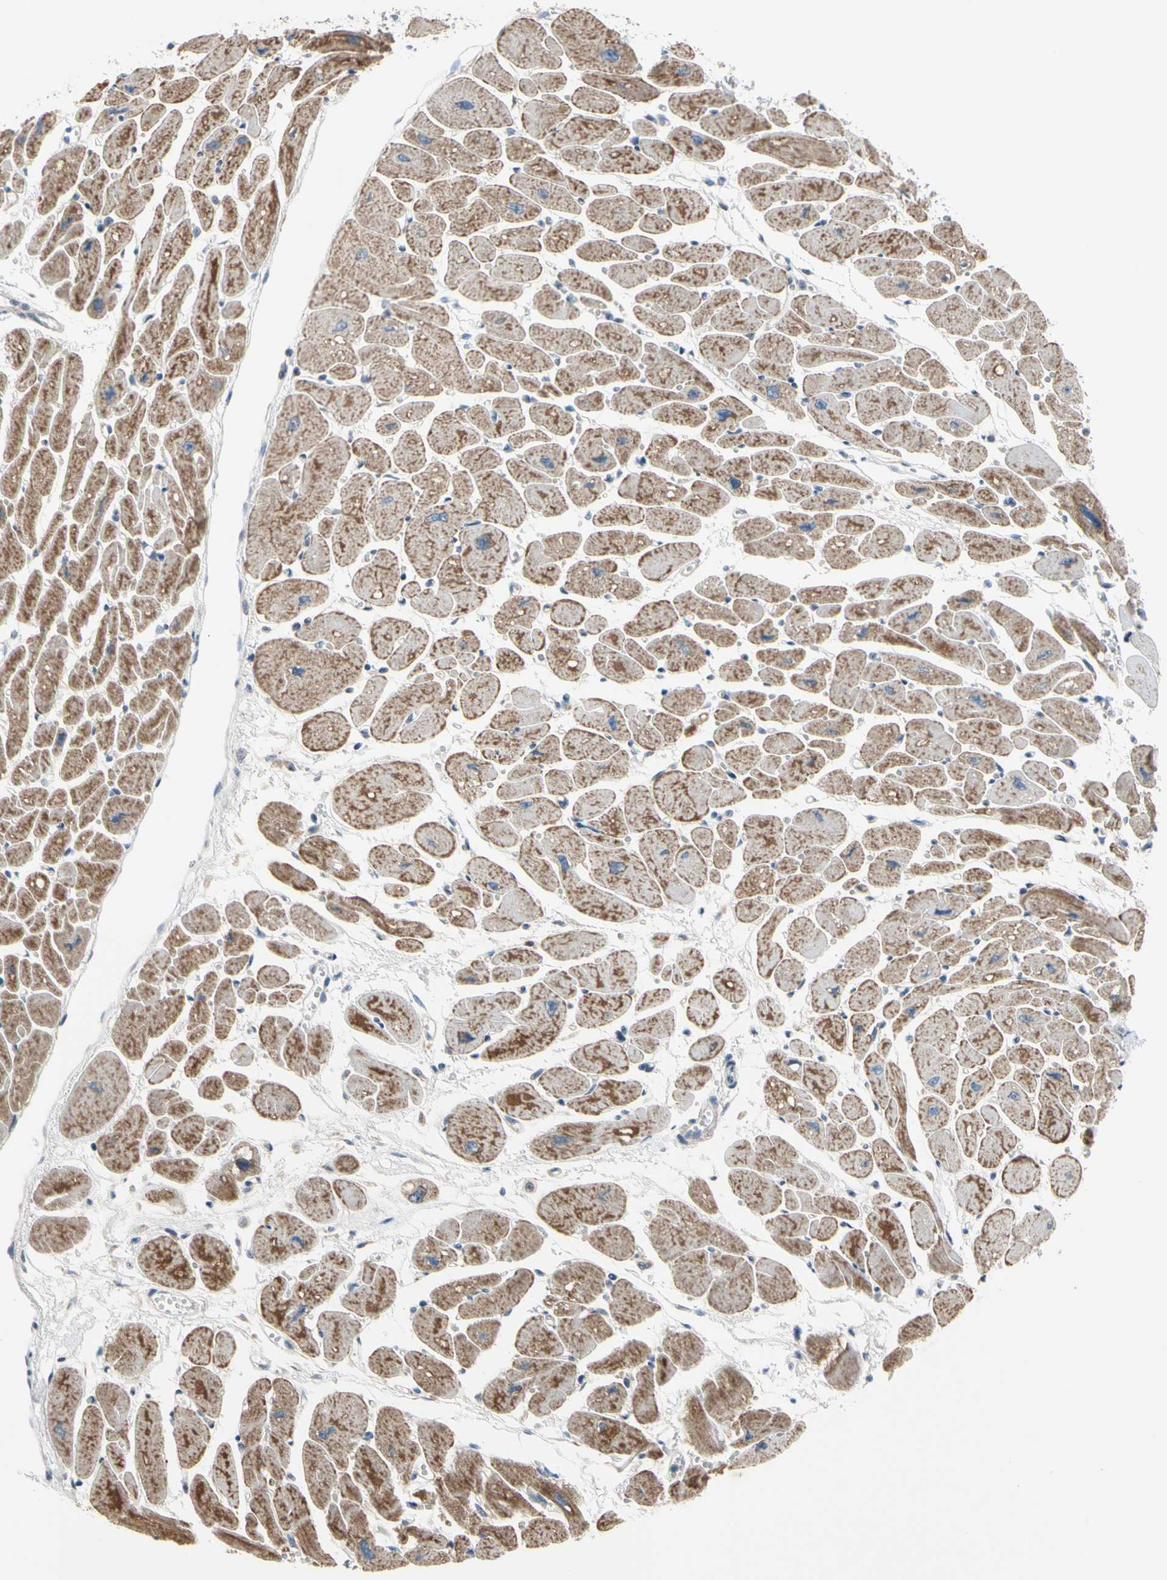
{"staining": {"intensity": "moderate", "quantity": "25%-75%", "location": "cytoplasmic/membranous"}, "tissue": "heart muscle", "cell_type": "Cardiomyocytes", "image_type": "normal", "snomed": [{"axis": "morphology", "description": "Normal tissue, NOS"}, {"axis": "topography", "description": "Heart"}], "caption": "Immunohistochemistry photomicrograph of benign human heart muscle stained for a protein (brown), which displays medium levels of moderate cytoplasmic/membranous positivity in approximately 25%-75% of cardiomyocytes.", "gene": "MARK1", "patient": {"sex": "female", "age": 54}}